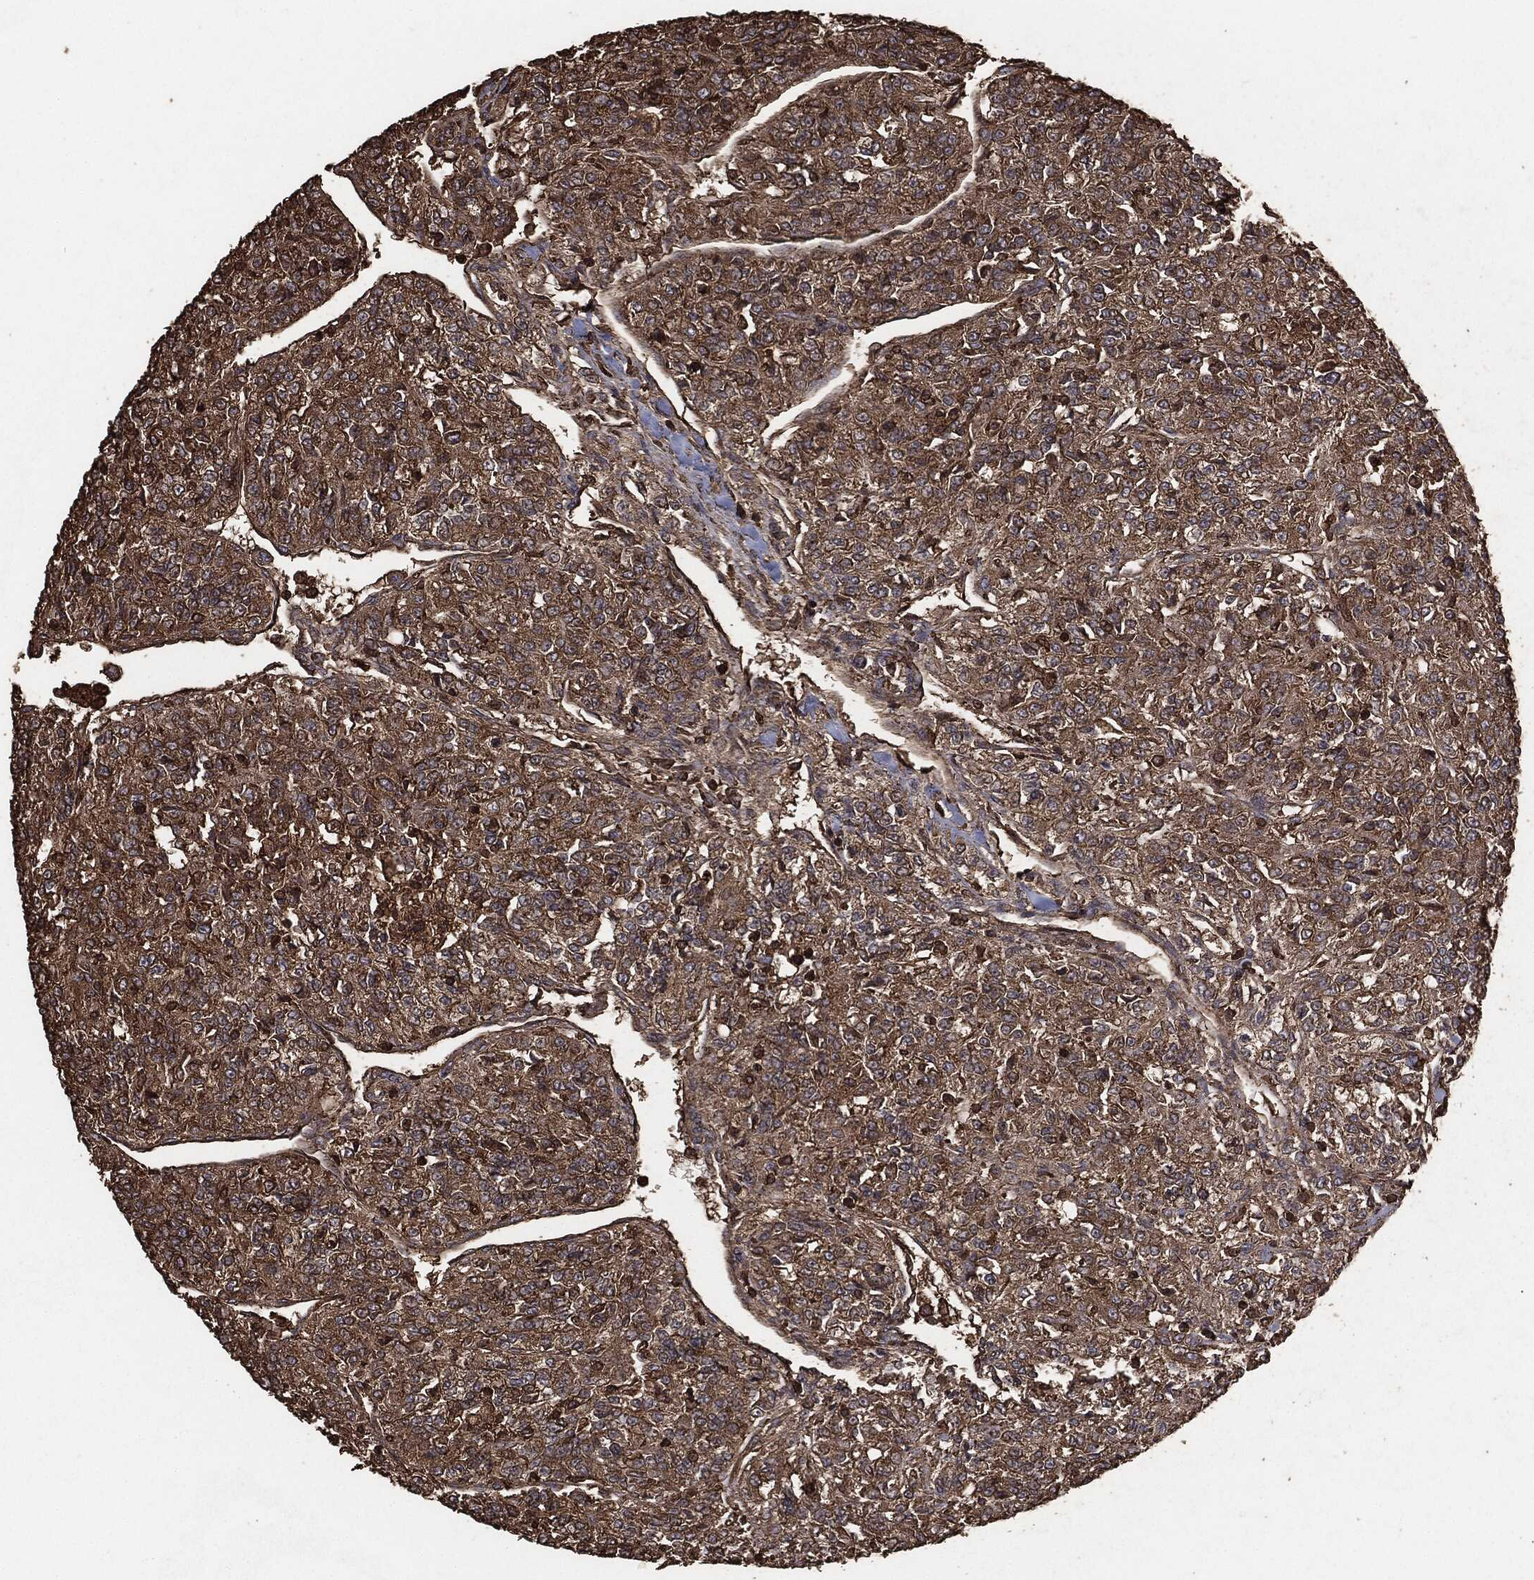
{"staining": {"intensity": "moderate", "quantity": ">75%", "location": "cytoplasmic/membranous"}, "tissue": "renal cancer", "cell_type": "Tumor cells", "image_type": "cancer", "snomed": [{"axis": "morphology", "description": "Adenocarcinoma, NOS"}, {"axis": "topography", "description": "Kidney"}], "caption": "The photomicrograph displays immunohistochemical staining of renal adenocarcinoma. There is moderate cytoplasmic/membranous staining is seen in about >75% of tumor cells. The protein of interest is shown in brown color, while the nuclei are stained blue.", "gene": "MTOR", "patient": {"sex": "female", "age": 63}}